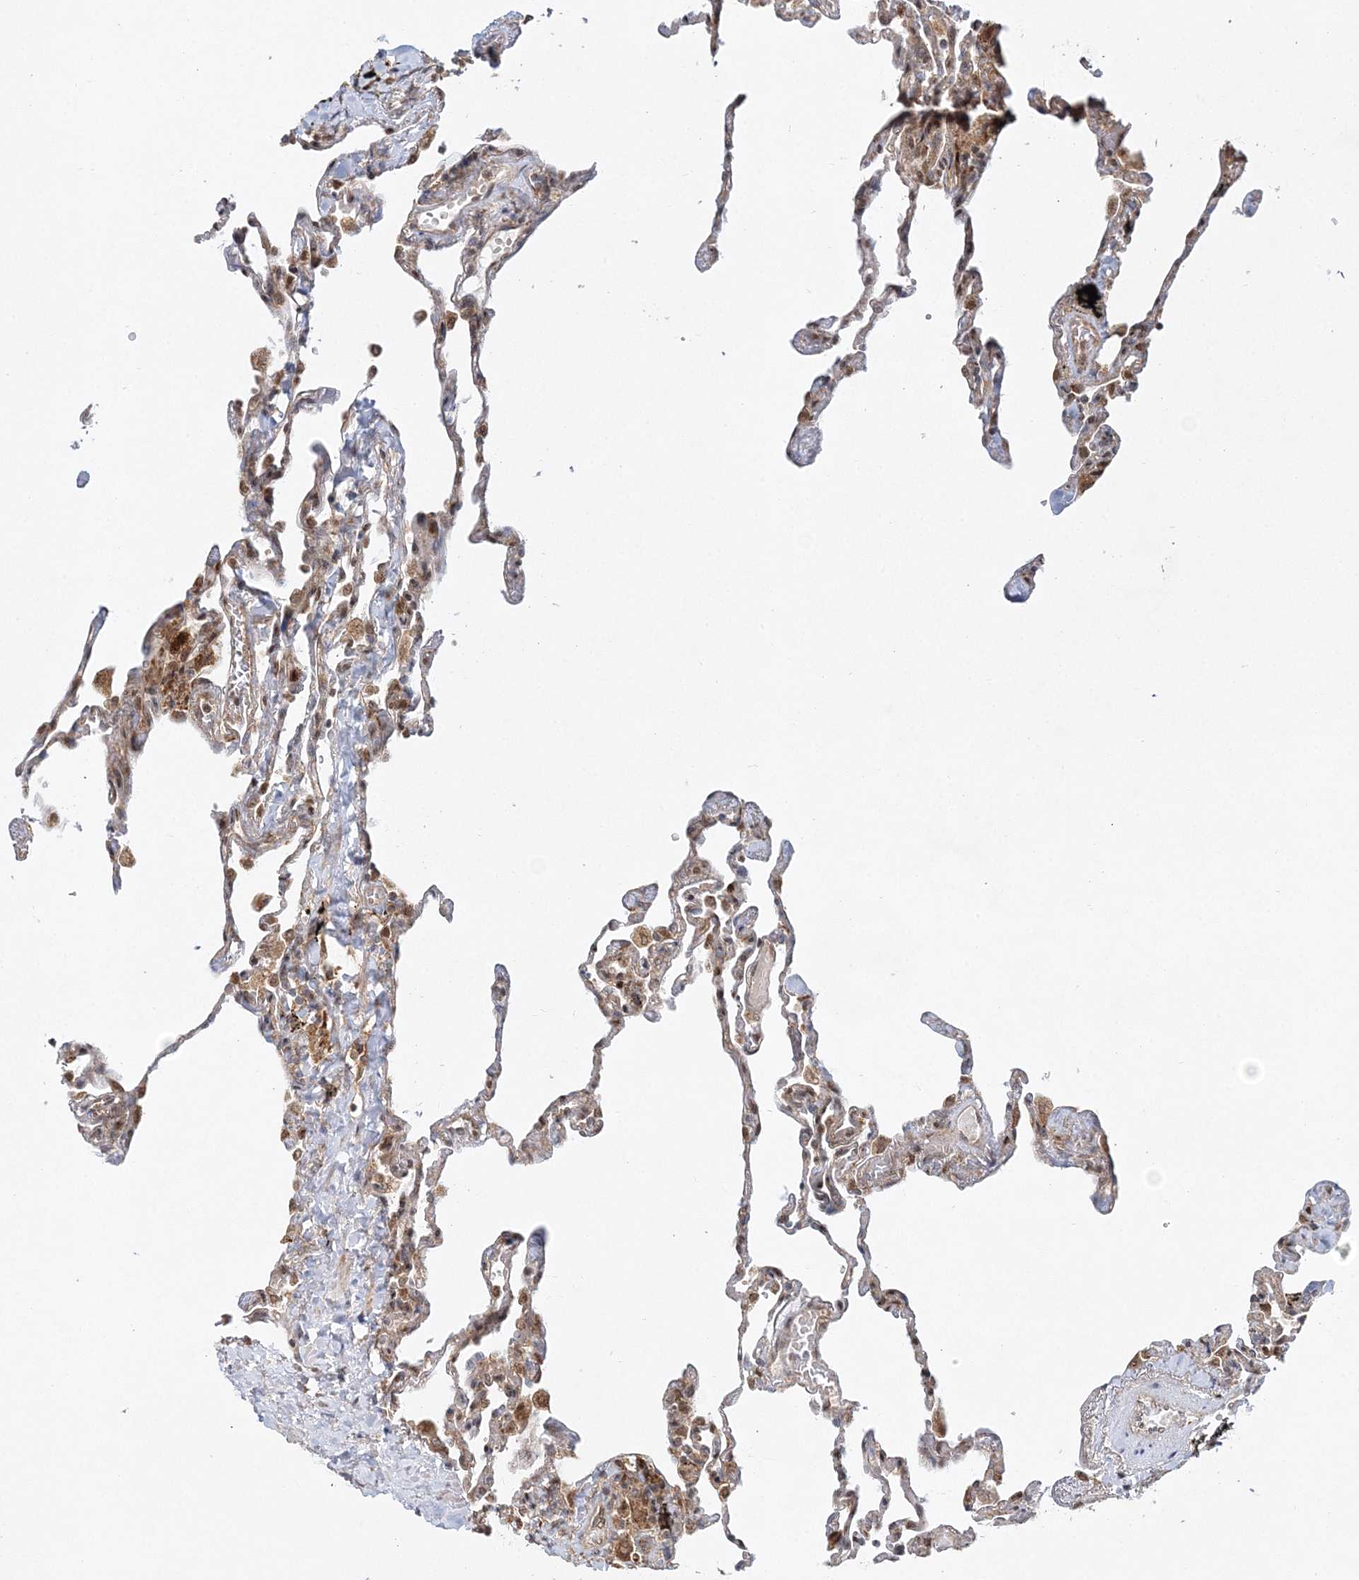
{"staining": {"intensity": "weak", "quantity": "<25%", "location": "cytoplasmic/membranous"}, "tissue": "lung", "cell_type": "Alveolar cells", "image_type": "normal", "snomed": [{"axis": "morphology", "description": "Normal tissue, NOS"}, {"axis": "topography", "description": "Lung"}], "caption": "Protein analysis of benign lung exhibits no significant positivity in alveolar cells.", "gene": "RAB11FIP2", "patient": {"sex": "male", "age": 59}}